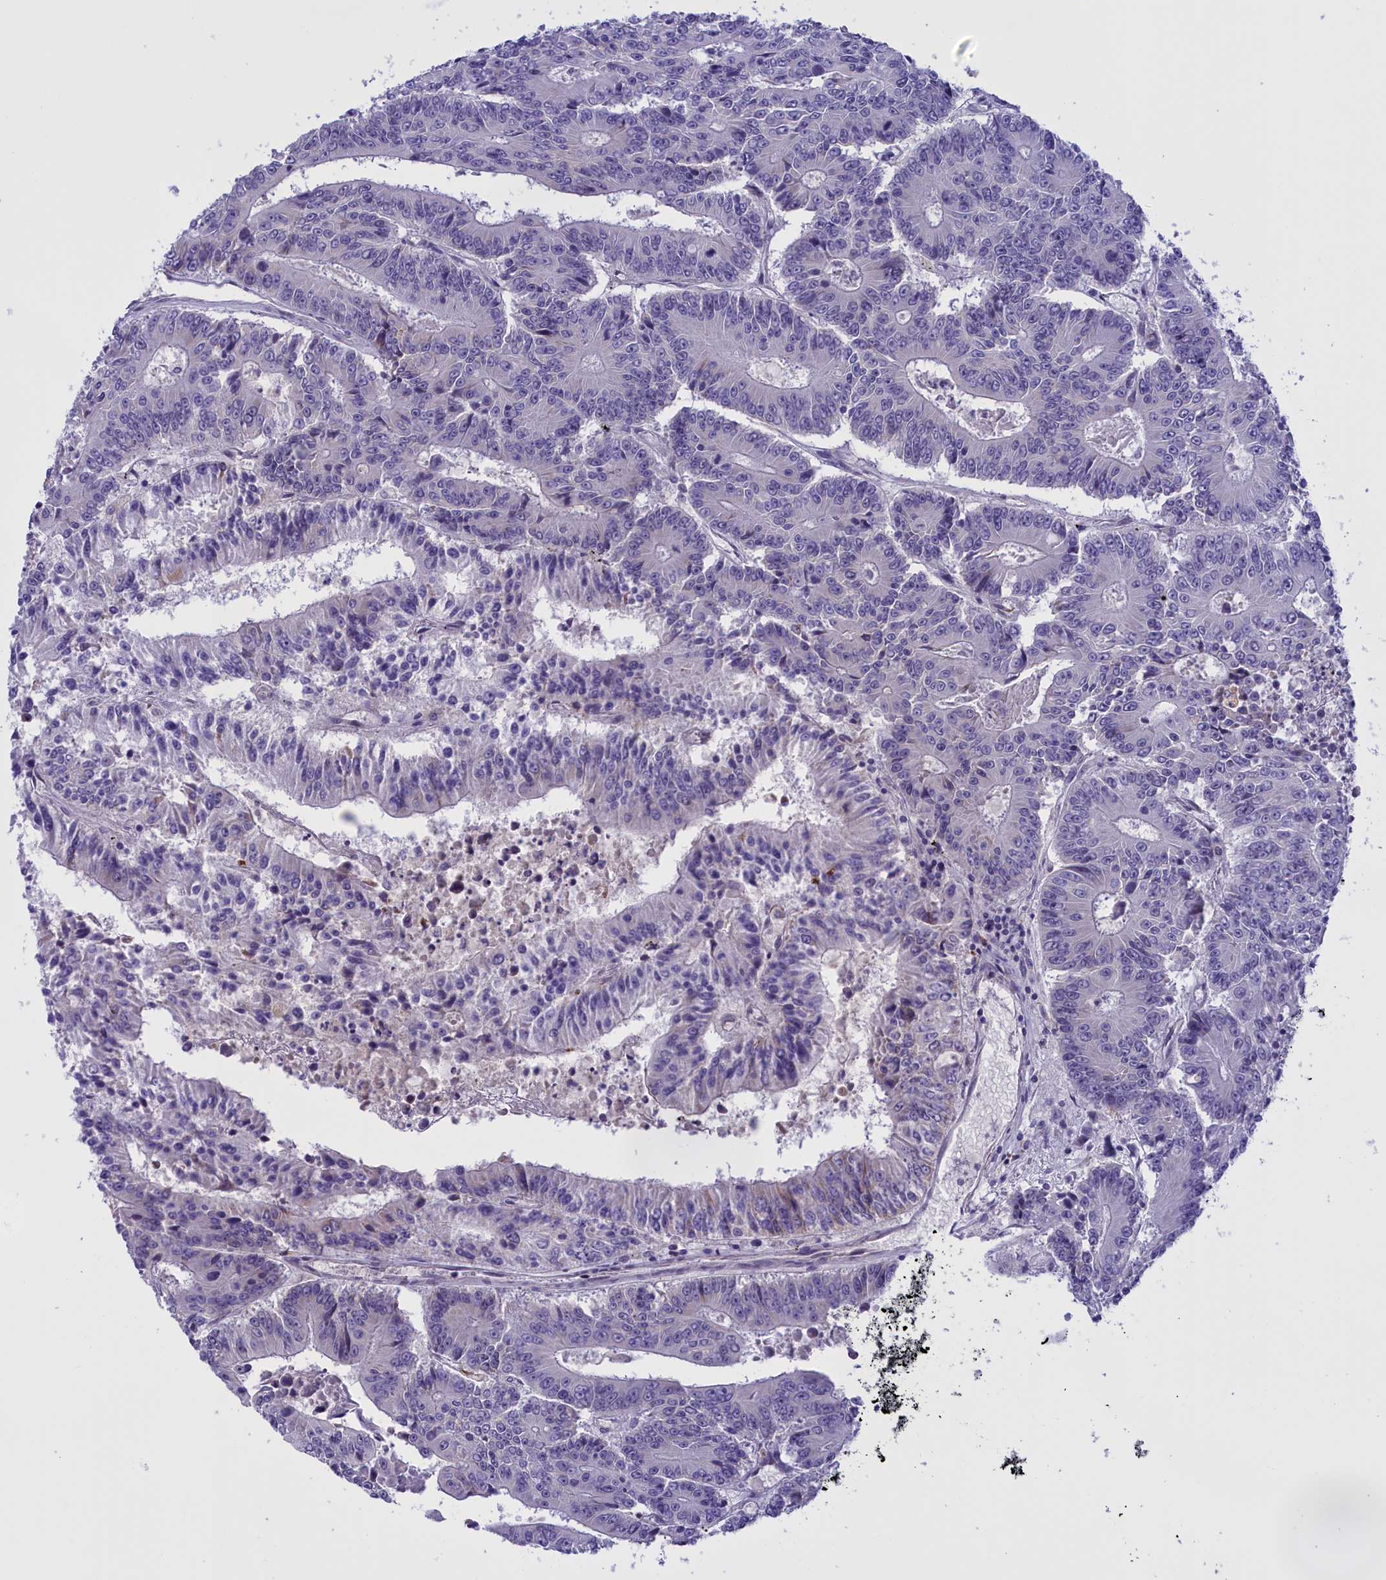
{"staining": {"intensity": "negative", "quantity": "none", "location": "none"}, "tissue": "colorectal cancer", "cell_type": "Tumor cells", "image_type": "cancer", "snomed": [{"axis": "morphology", "description": "Adenocarcinoma, NOS"}, {"axis": "topography", "description": "Colon"}], "caption": "High power microscopy image of an immunohistochemistry (IHC) micrograph of adenocarcinoma (colorectal), revealing no significant staining in tumor cells. The staining is performed using DAB (3,3'-diaminobenzidine) brown chromogen with nuclei counter-stained in using hematoxylin.", "gene": "FAM149B1", "patient": {"sex": "male", "age": 83}}